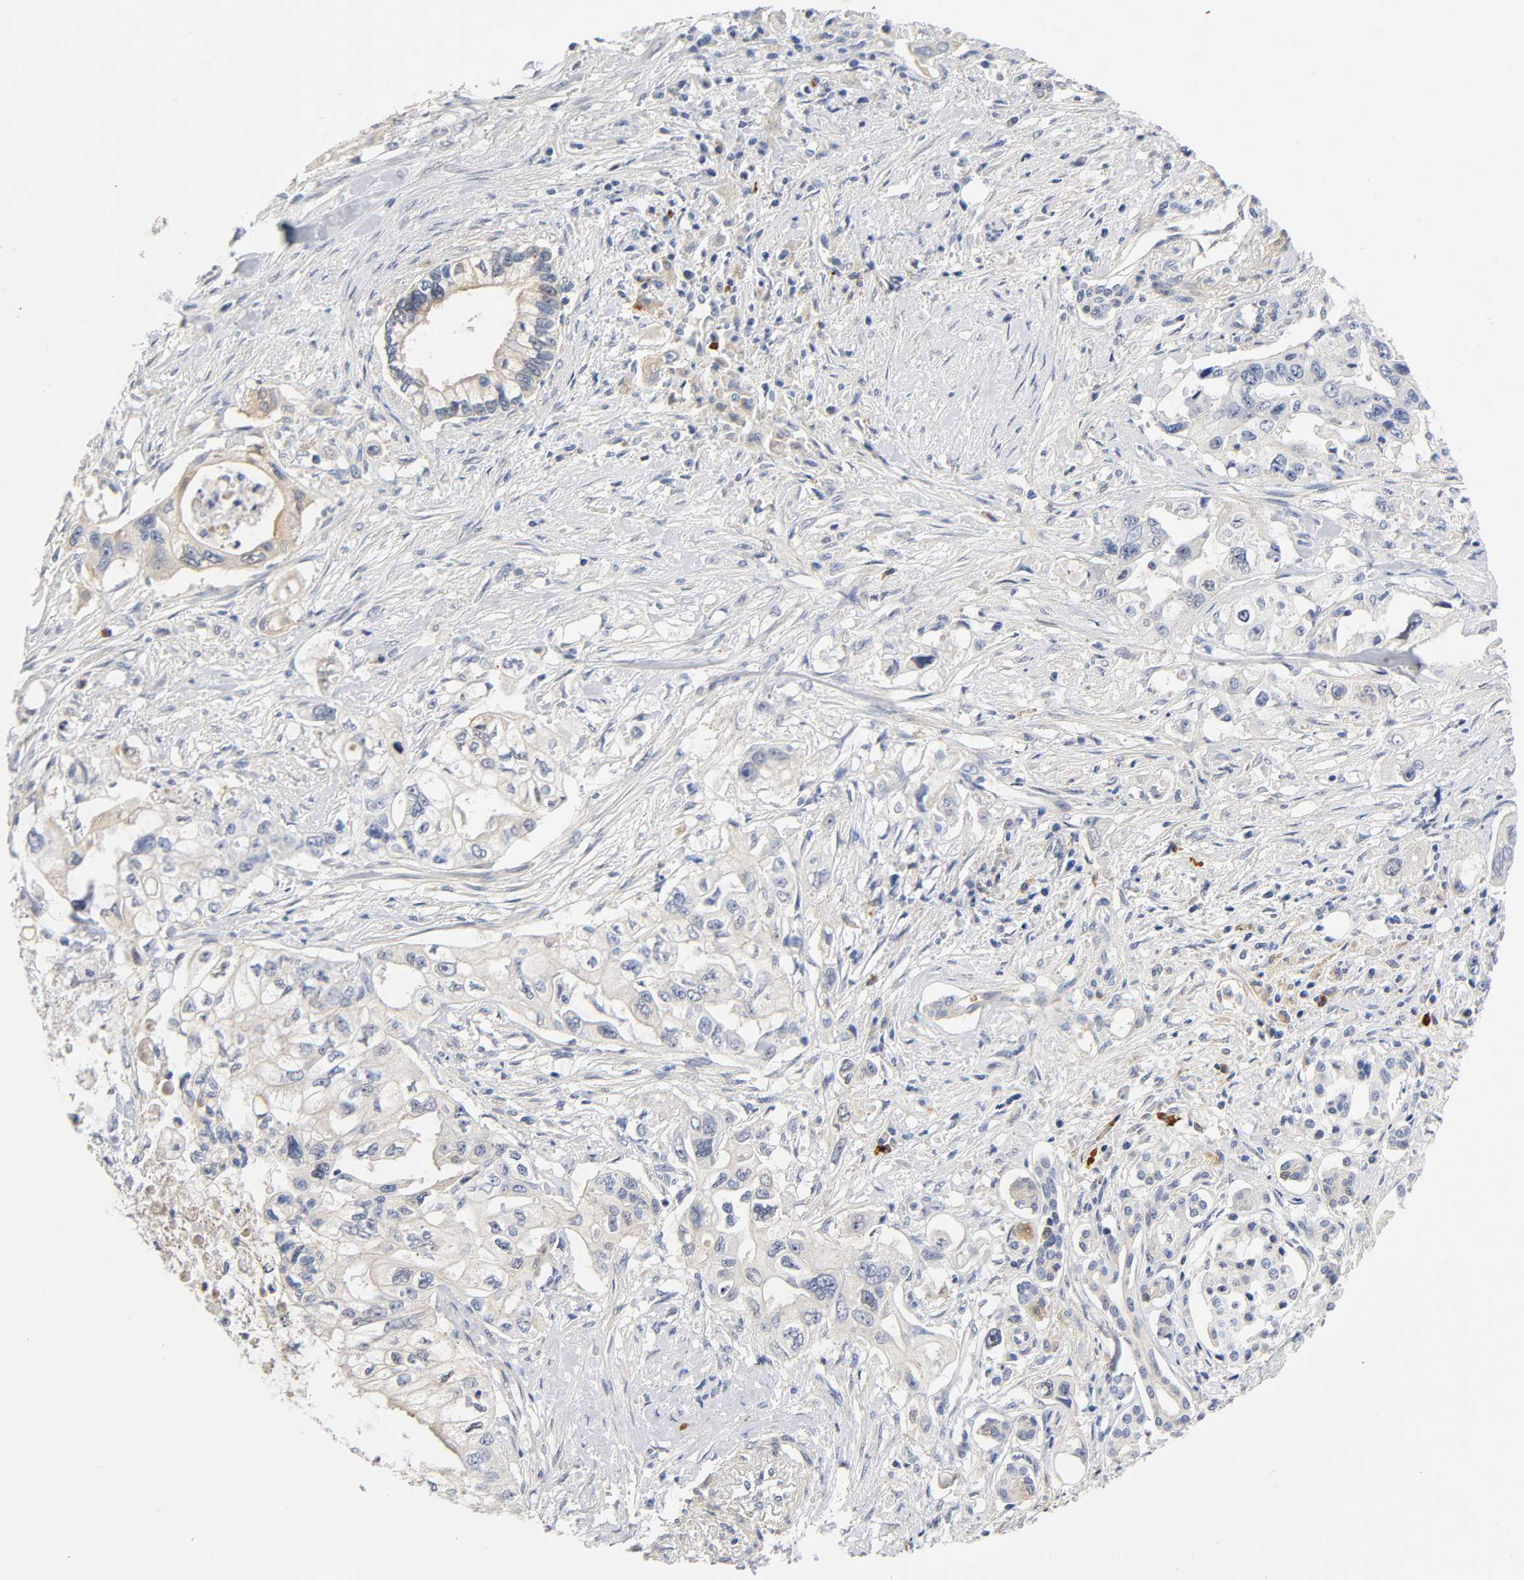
{"staining": {"intensity": "weak", "quantity": "25%-75%", "location": "cytoplasmic/membranous"}, "tissue": "pancreatic cancer", "cell_type": "Tumor cells", "image_type": "cancer", "snomed": [{"axis": "morphology", "description": "Normal tissue, NOS"}, {"axis": "topography", "description": "Pancreas"}], "caption": "IHC histopathology image of neoplastic tissue: pancreatic cancer stained using immunohistochemistry (IHC) displays low levels of weak protein expression localized specifically in the cytoplasmic/membranous of tumor cells, appearing as a cytoplasmic/membranous brown color.", "gene": "TNC", "patient": {"sex": "male", "age": 42}}